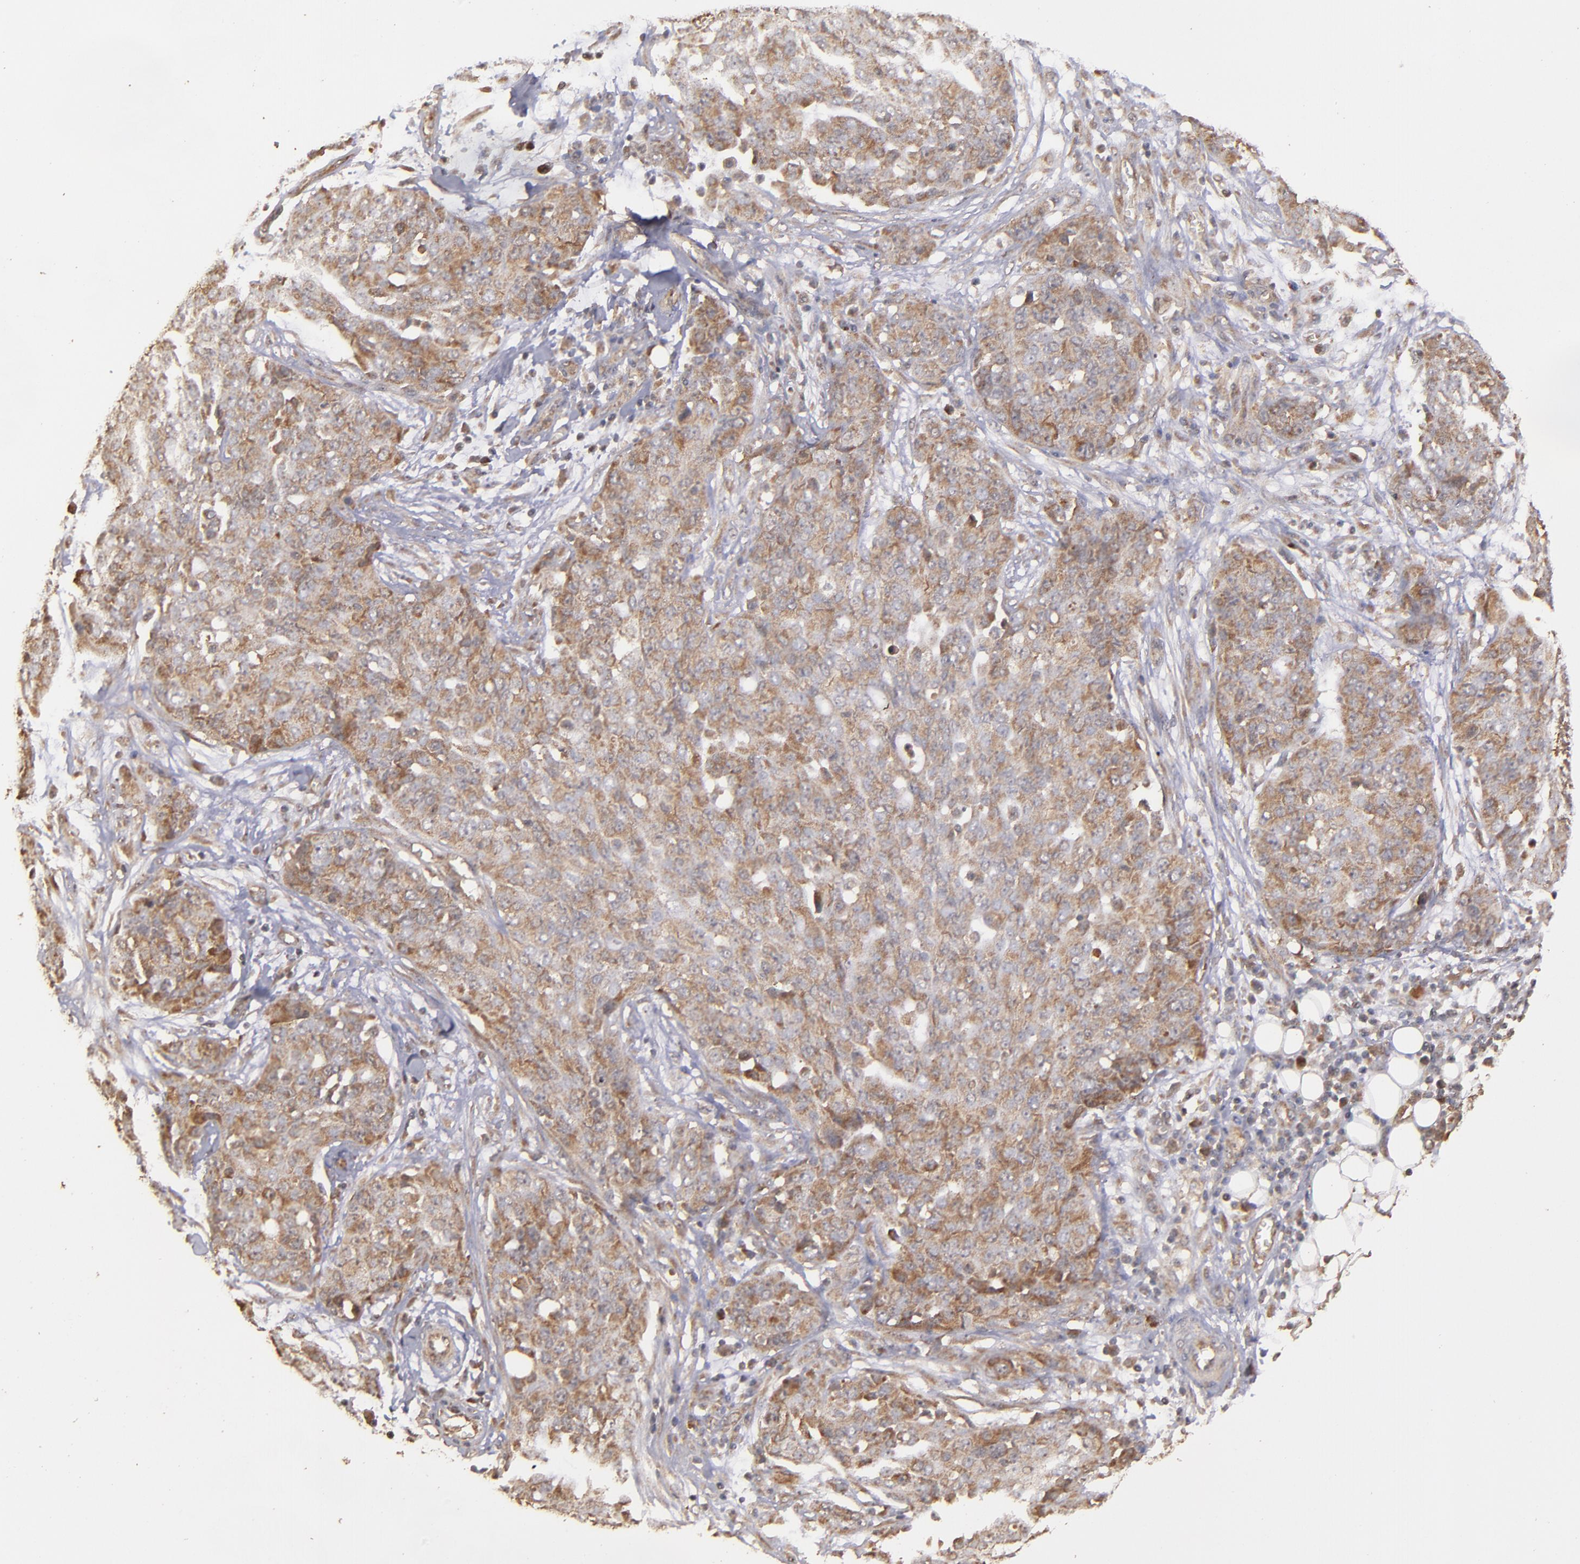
{"staining": {"intensity": "moderate", "quantity": ">75%", "location": "cytoplasmic/membranous"}, "tissue": "ovarian cancer", "cell_type": "Tumor cells", "image_type": "cancer", "snomed": [{"axis": "morphology", "description": "Cystadenocarcinoma, serous, NOS"}, {"axis": "topography", "description": "Soft tissue"}, {"axis": "topography", "description": "Ovary"}], "caption": "Ovarian serous cystadenocarcinoma stained with immunohistochemistry (IHC) shows moderate cytoplasmic/membranous expression in about >75% of tumor cells. The staining is performed using DAB brown chromogen to label protein expression. The nuclei are counter-stained blue using hematoxylin.", "gene": "TXNDC16", "patient": {"sex": "female", "age": 57}}